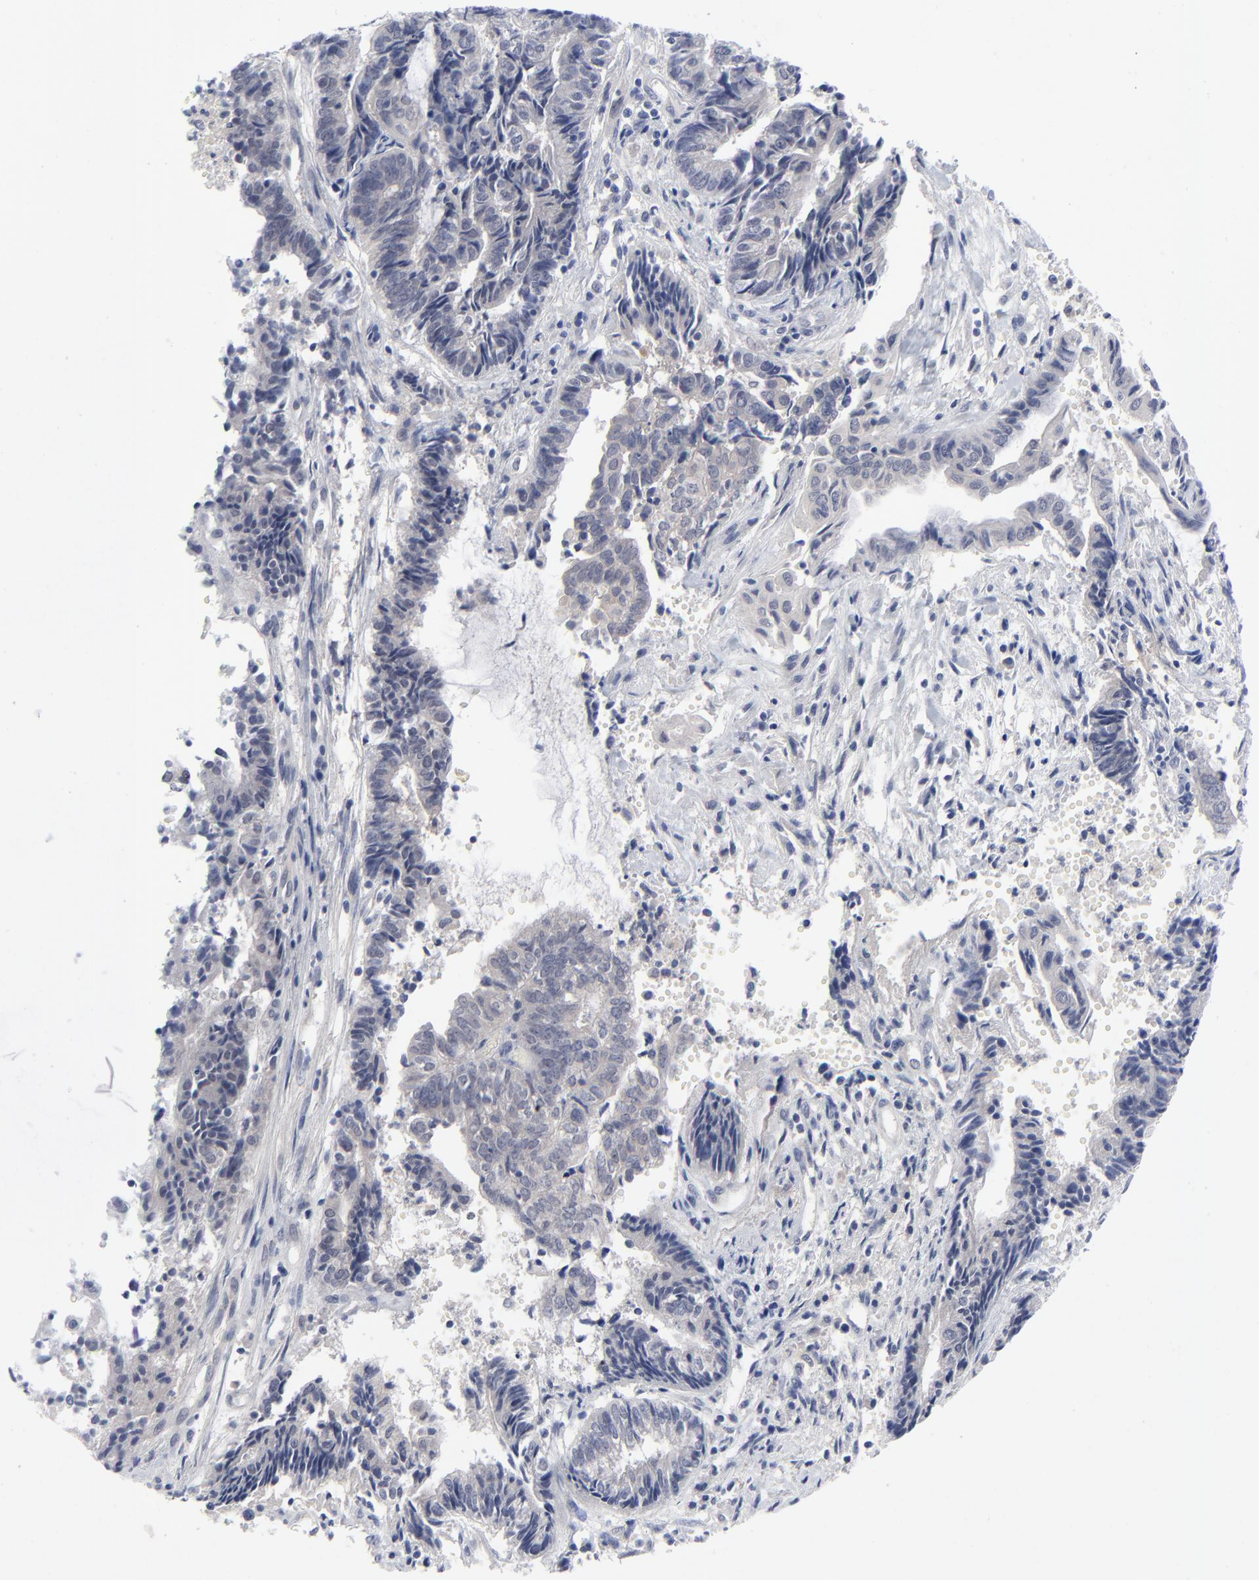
{"staining": {"intensity": "negative", "quantity": "none", "location": "none"}, "tissue": "endometrial cancer", "cell_type": "Tumor cells", "image_type": "cancer", "snomed": [{"axis": "morphology", "description": "Adenocarcinoma, NOS"}, {"axis": "topography", "description": "Uterus"}, {"axis": "topography", "description": "Endometrium"}], "caption": "Protein analysis of adenocarcinoma (endometrial) displays no significant expression in tumor cells.", "gene": "CLEC4G", "patient": {"sex": "female", "age": 70}}